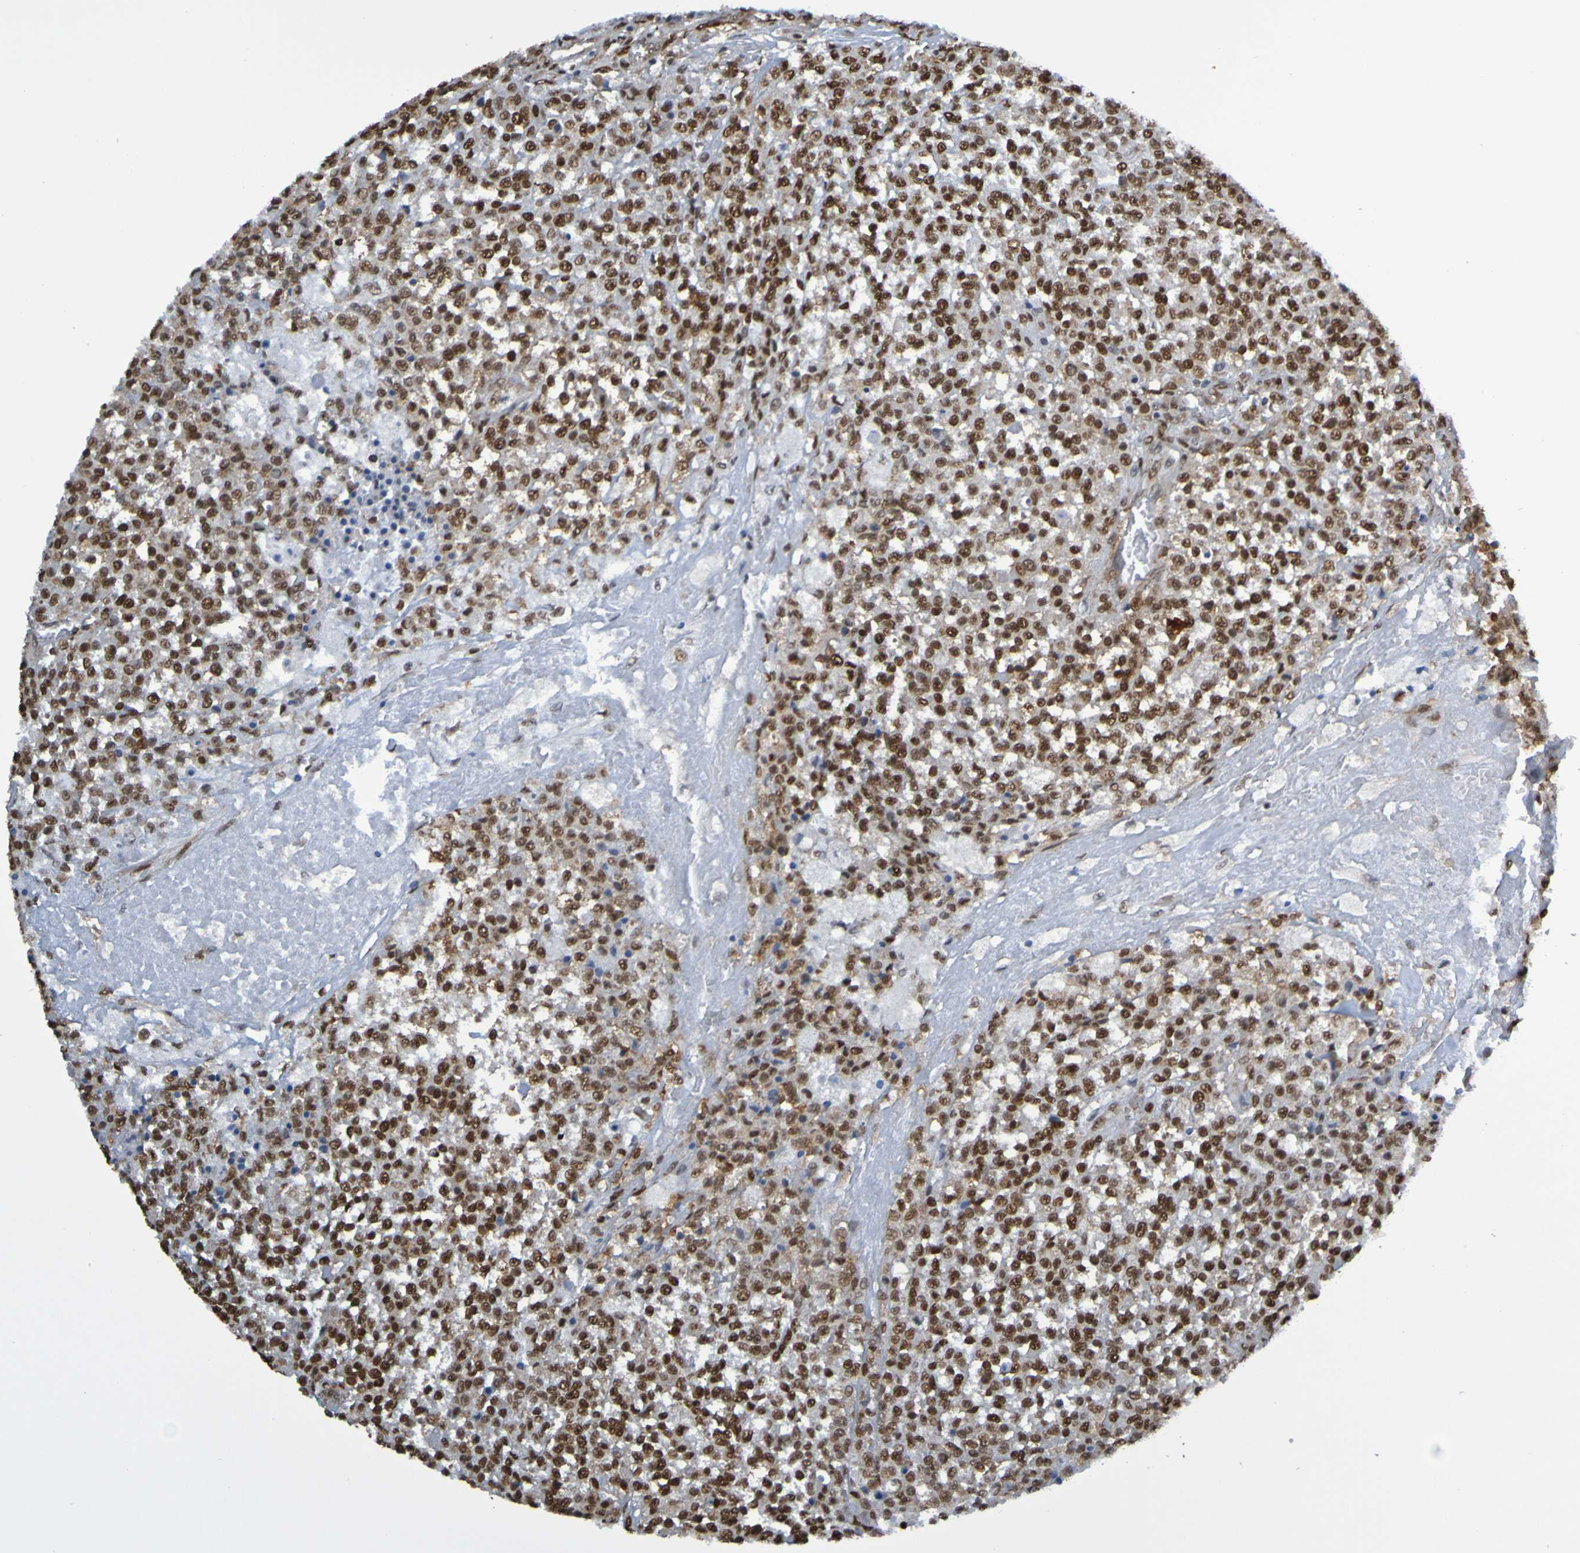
{"staining": {"intensity": "strong", "quantity": ">75%", "location": "nuclear"}, "tissue": "testis cancer", "cell_type": "Tumor cells", "image_type": "cancer", "snomed": [{"axis": "morphology", "description": "Seminoma, NOS"}, {"axis": "topography", "description": "Testis"}], "caption": "Immunohistochemistry (DAB) staining of human testis seminoma exhibits strong nuclear protein positivity in about >75% of tumor cells.", "gene": "HDAC2", "patient": {"sex": "male", "age": 59}}